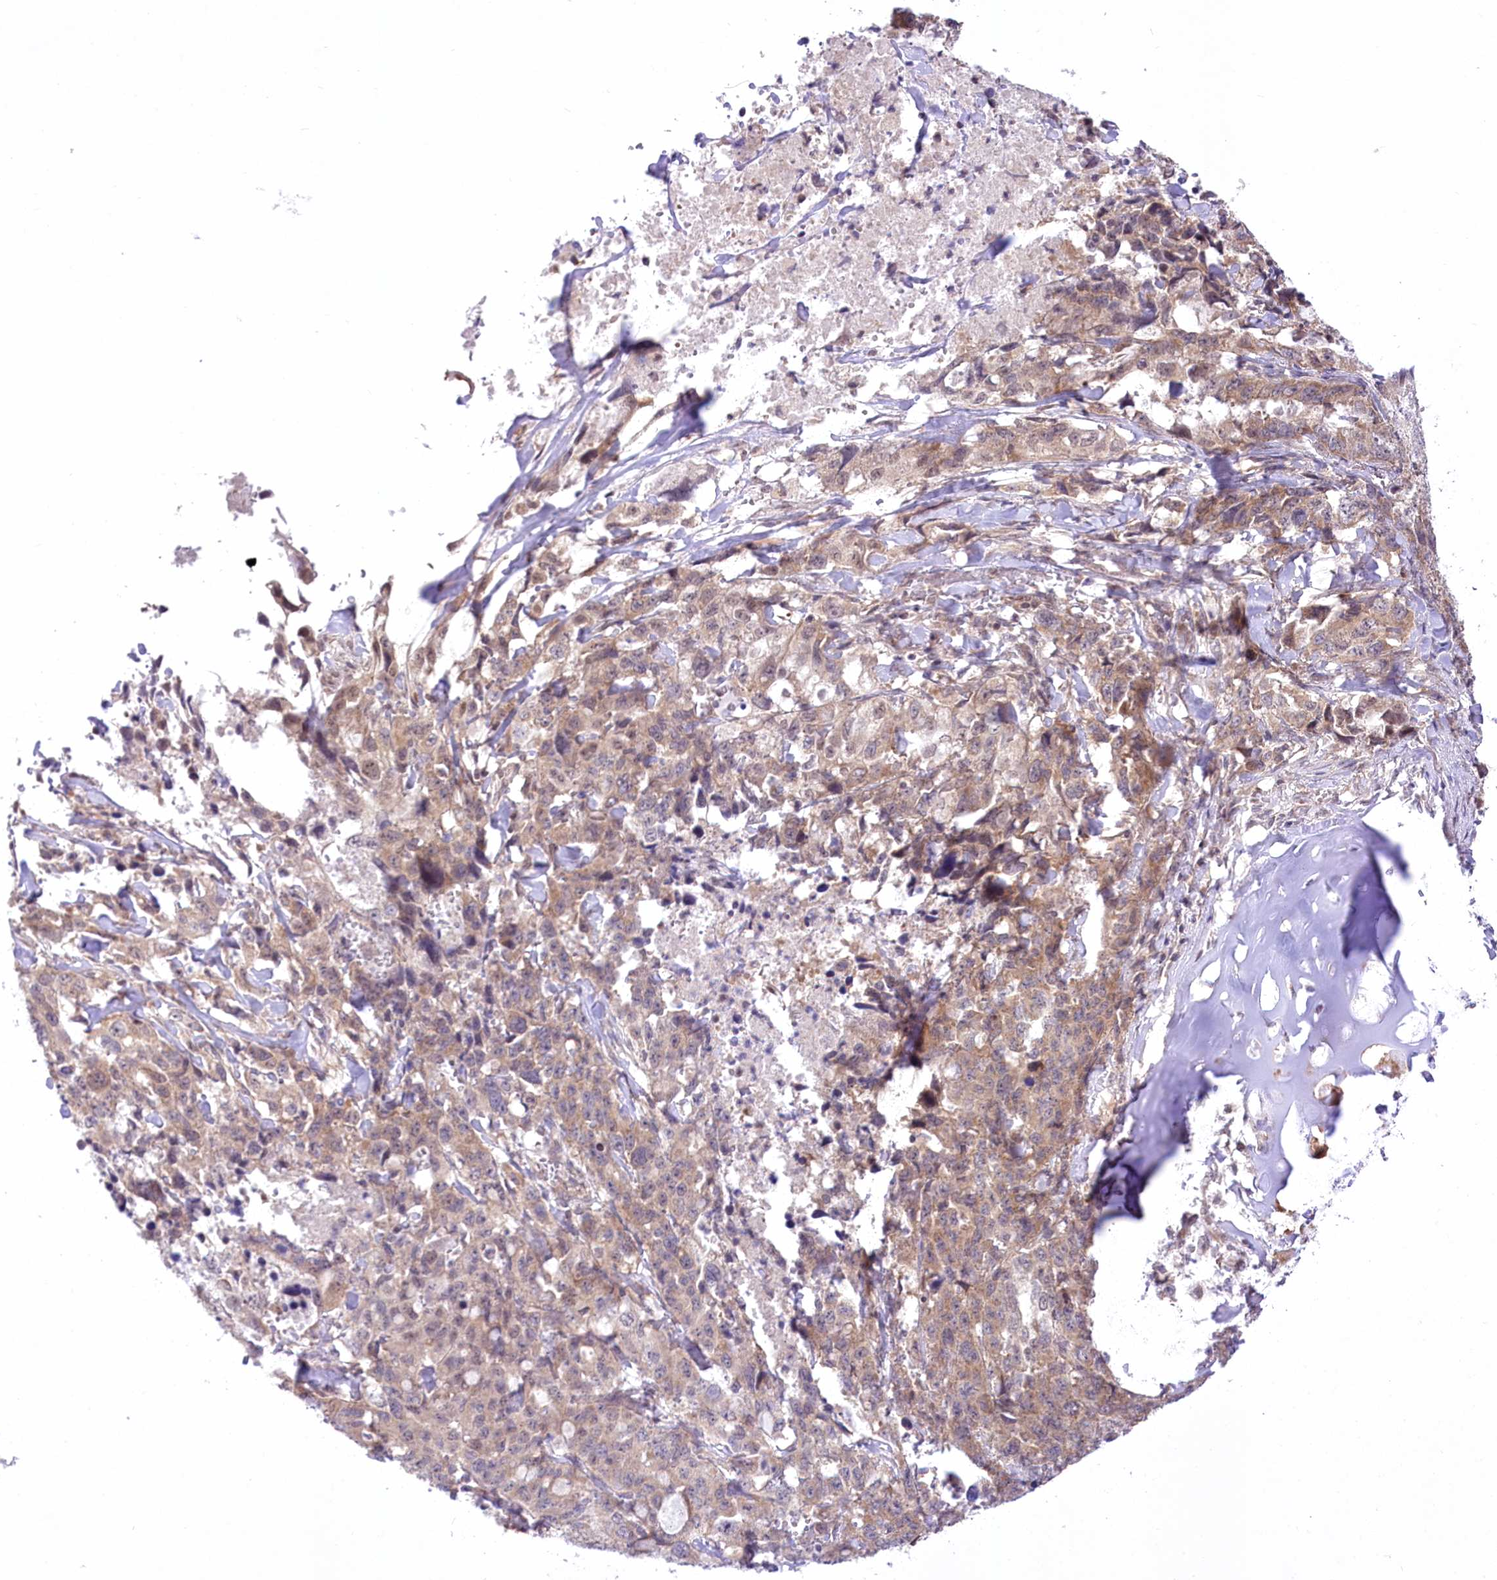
{"staining": {"intensity": "weak", "quantity": "25%-75%", "location": "cytoplasmic/membranous"}, "tissue": "lung cancer", "cell_type": "Tumor cells", "image_type": "cancer", "snomed": [{"axis": "morphology", "description": "Adenocarcinoma, NOS"}, {"axis": "topography", "description": "Lung"}], "caption": "A high-resolution histopathology image shows immunohistochemistry staining of lung cancer (adenocarcinoma), which shows weak cytoplasmic/membranous expression in approximately 25%-75% of tumor cells. (Brightfield microscopy of DAB IHC at high magnification).", "gene": "ZMAT2", "patient": {"sex": "female", "age": 51}}